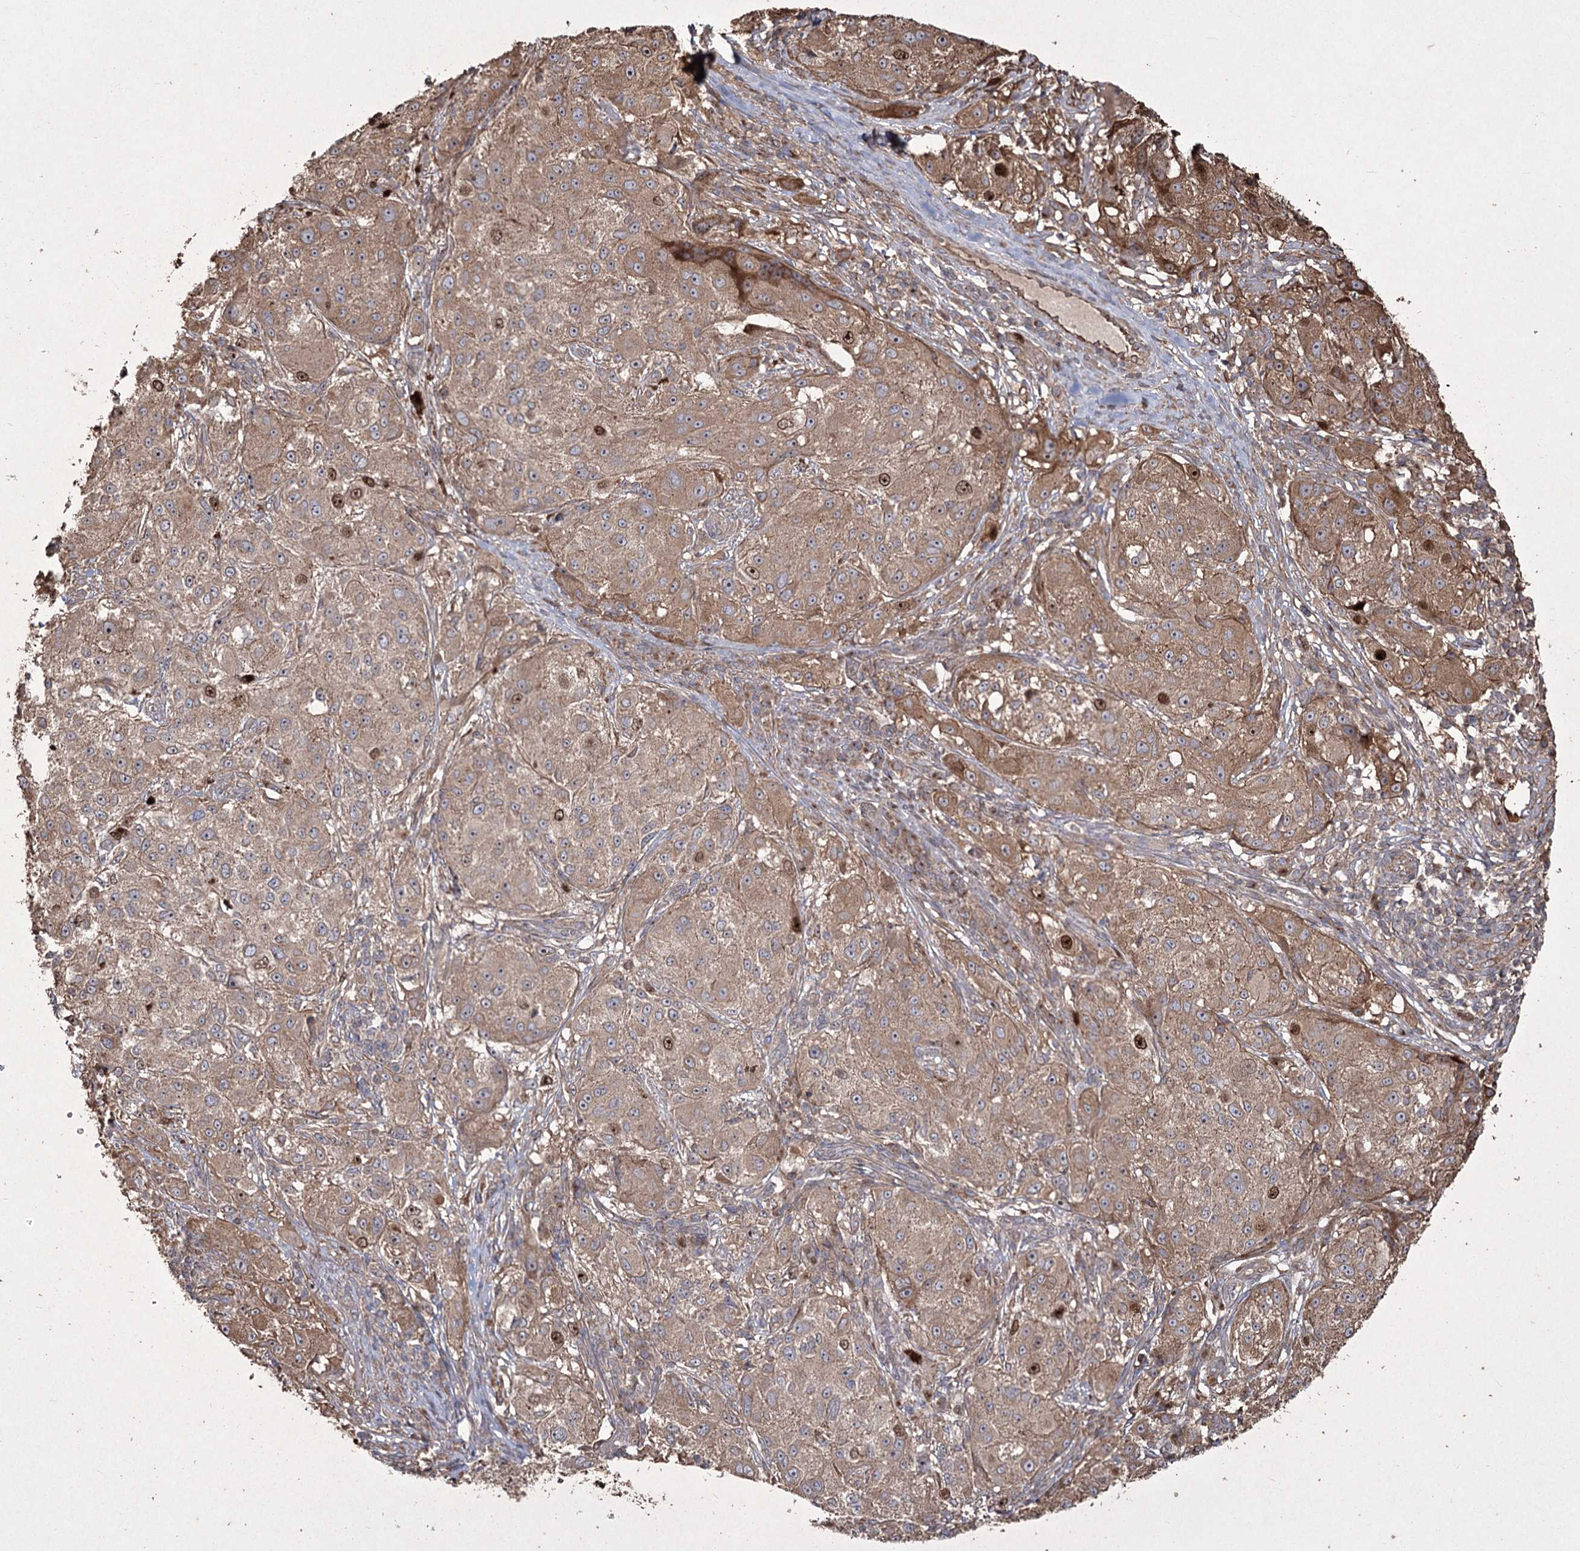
{"staining": {"intensity": "moderate", "quantity": ">75%", "location": "cytoplasmic/membranous,nuclear"}, "tissue": "melanoma", "cell_type": "Tumor cells", "image_type": "cancer", "snomed": [{"axis": "morphology", "description": "Necrosis, NOS"}, {"axis": "morphology", "description": "Malignant melanoma, NOS"}, {"axis": "topography", "description": "Skin"}], "caption": "A micrograph of melanoma stained for a protein reveals moderate cytoplasmic/membranous and nuclear brown staining in tumor cells.", "gene": "PRC1", "patient": {"sex": "female", "age": 87}}